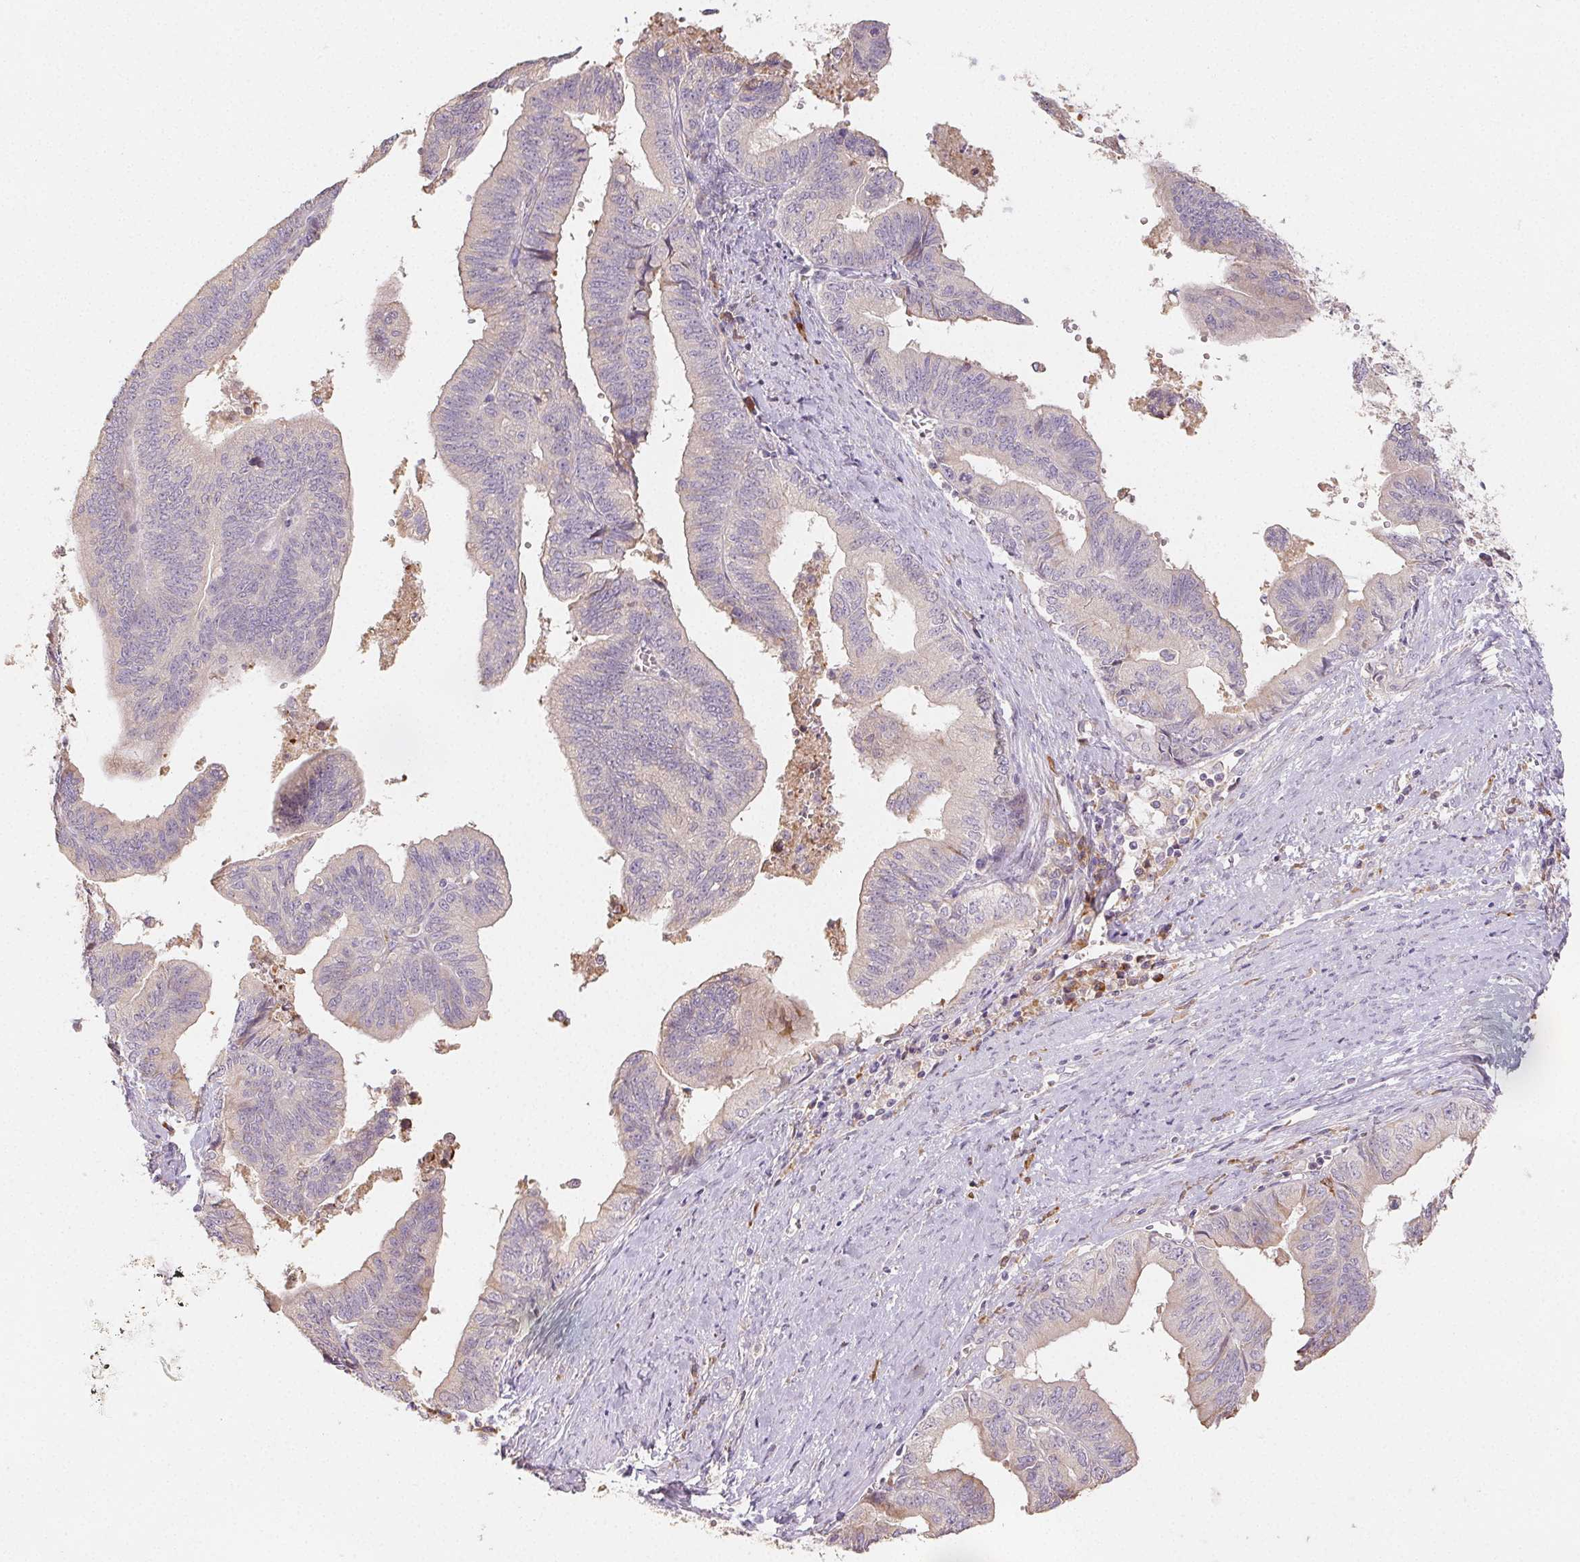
{"staining": {"intensity": "negative", "quantity": "none", "location": "none"}, "tissue": "endometrial cancer", "cell_type": "Tumor cells", "image_type": "cancer", "snomed": [{"axis": "morphology", "description": "Adenocarcinoma, NOS"}, {"axis": "topography", "description": "Endometrium"}], "caption": "Immunohistochemistry photomicrograph of human endometrial cancer stained for a protein (brown), which displays no expression in tumor cells.", "gene": "ACVR1B", "patient": {"sex": "female", "age": 65}}